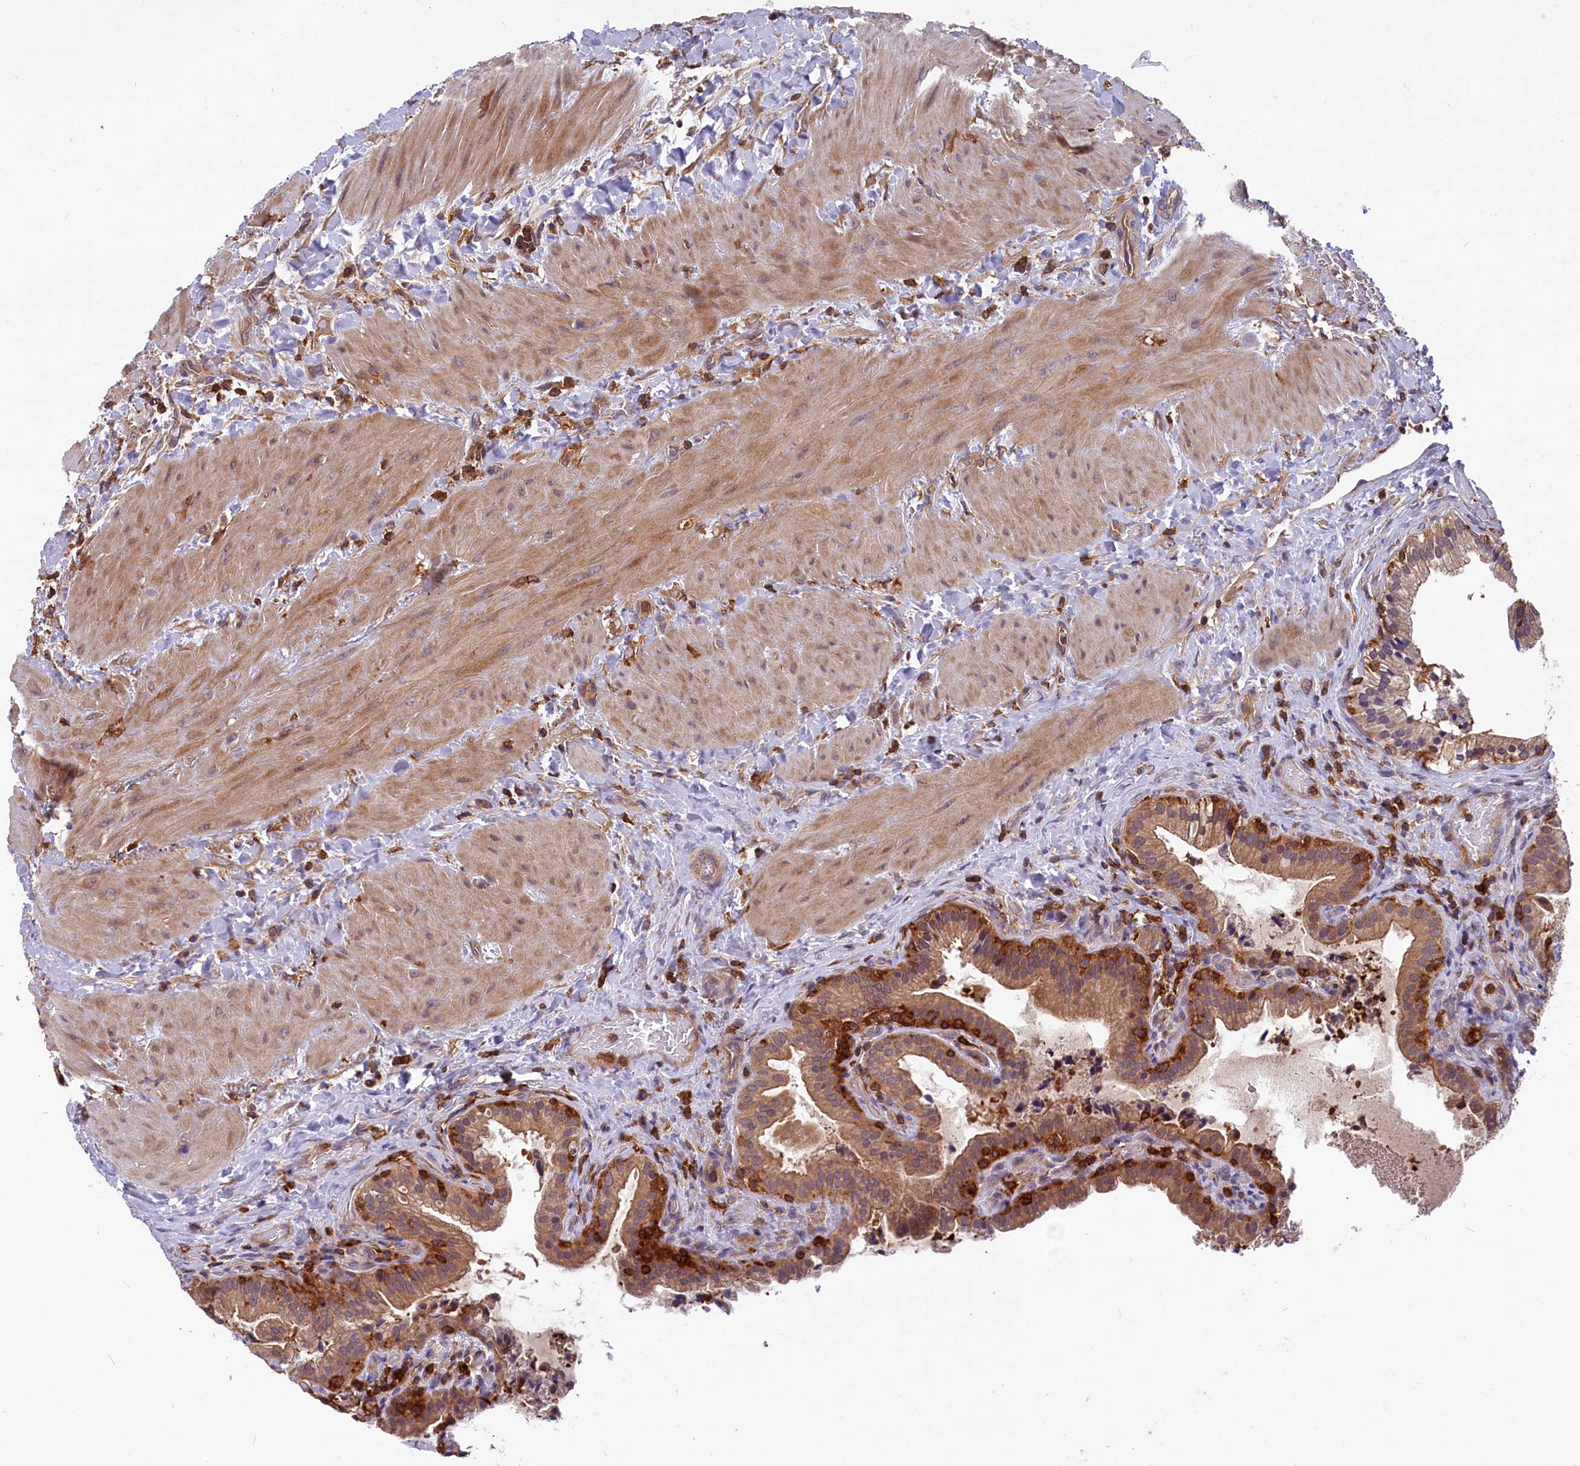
{"staining": {"intensity": "moderate", "quantity": ">75%", "location": "cytoplasmic/membranous"}, "tissue": "gallbladder", "cell_type": "Glandular cells", "image_type": "normal", "snomed": [{"axis": "morphology", "description": "Normal tissue, NOS"}, {"axis": "topography", "description": "Gallbladder"}], "caption": "High-magnification brightfield microscopy of benign gallbladder stained with DAB (brown) and counterstained with hematoxylin (blue). glandular cells exhibit moderate cytoplasmic/membranous positivity is present in approximately>75% of cells. (DAB (3,3'-diaminobenzidine) IHC, brown staining for protein, blue staining for nuclei).", "gene": "MYO9B", "patient": {"sex": "male", "age": 24}}